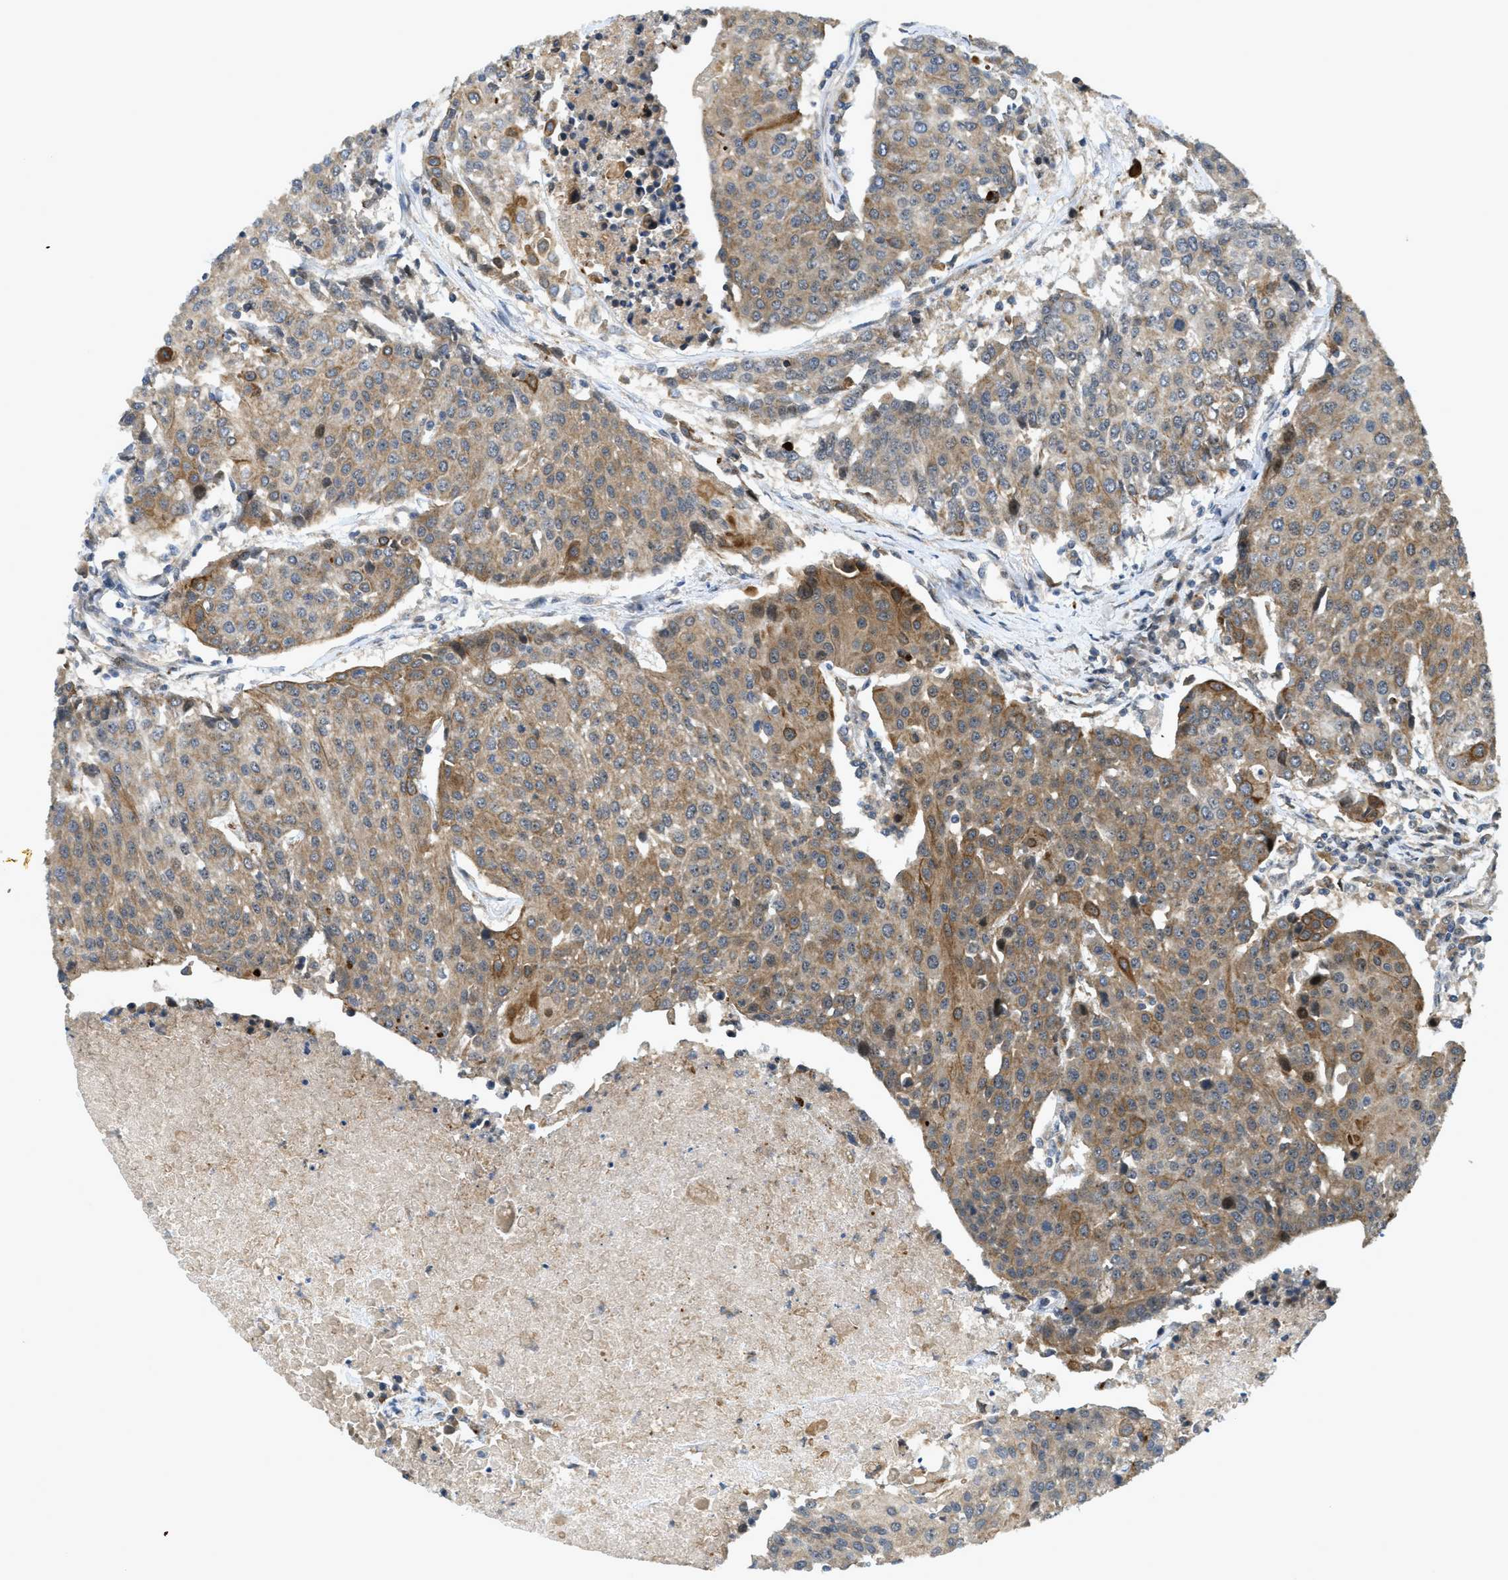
{"staining": {"intensity": "moderate", "quantity": ">75%", "location": "cytoplasmic/membranous"}, "tissue": "urothelial cancer", "cell_type": "Tumor cells", "image_type": "cancer", "snomed": [{"axis": "morphology", "description": "Urothelial carcinoma, High grade"}, {"axis": "topography", "description": "Urinary bladder"}], "caption": "Immunohistochemical staining of human urothelial cancer demonstrates medium levels of moderate cytoplasmic/membranous protein staining in about >75% of tumor cells.", "gene": "DNAJC28", "patient": {"sex": "female", "age": 85}}